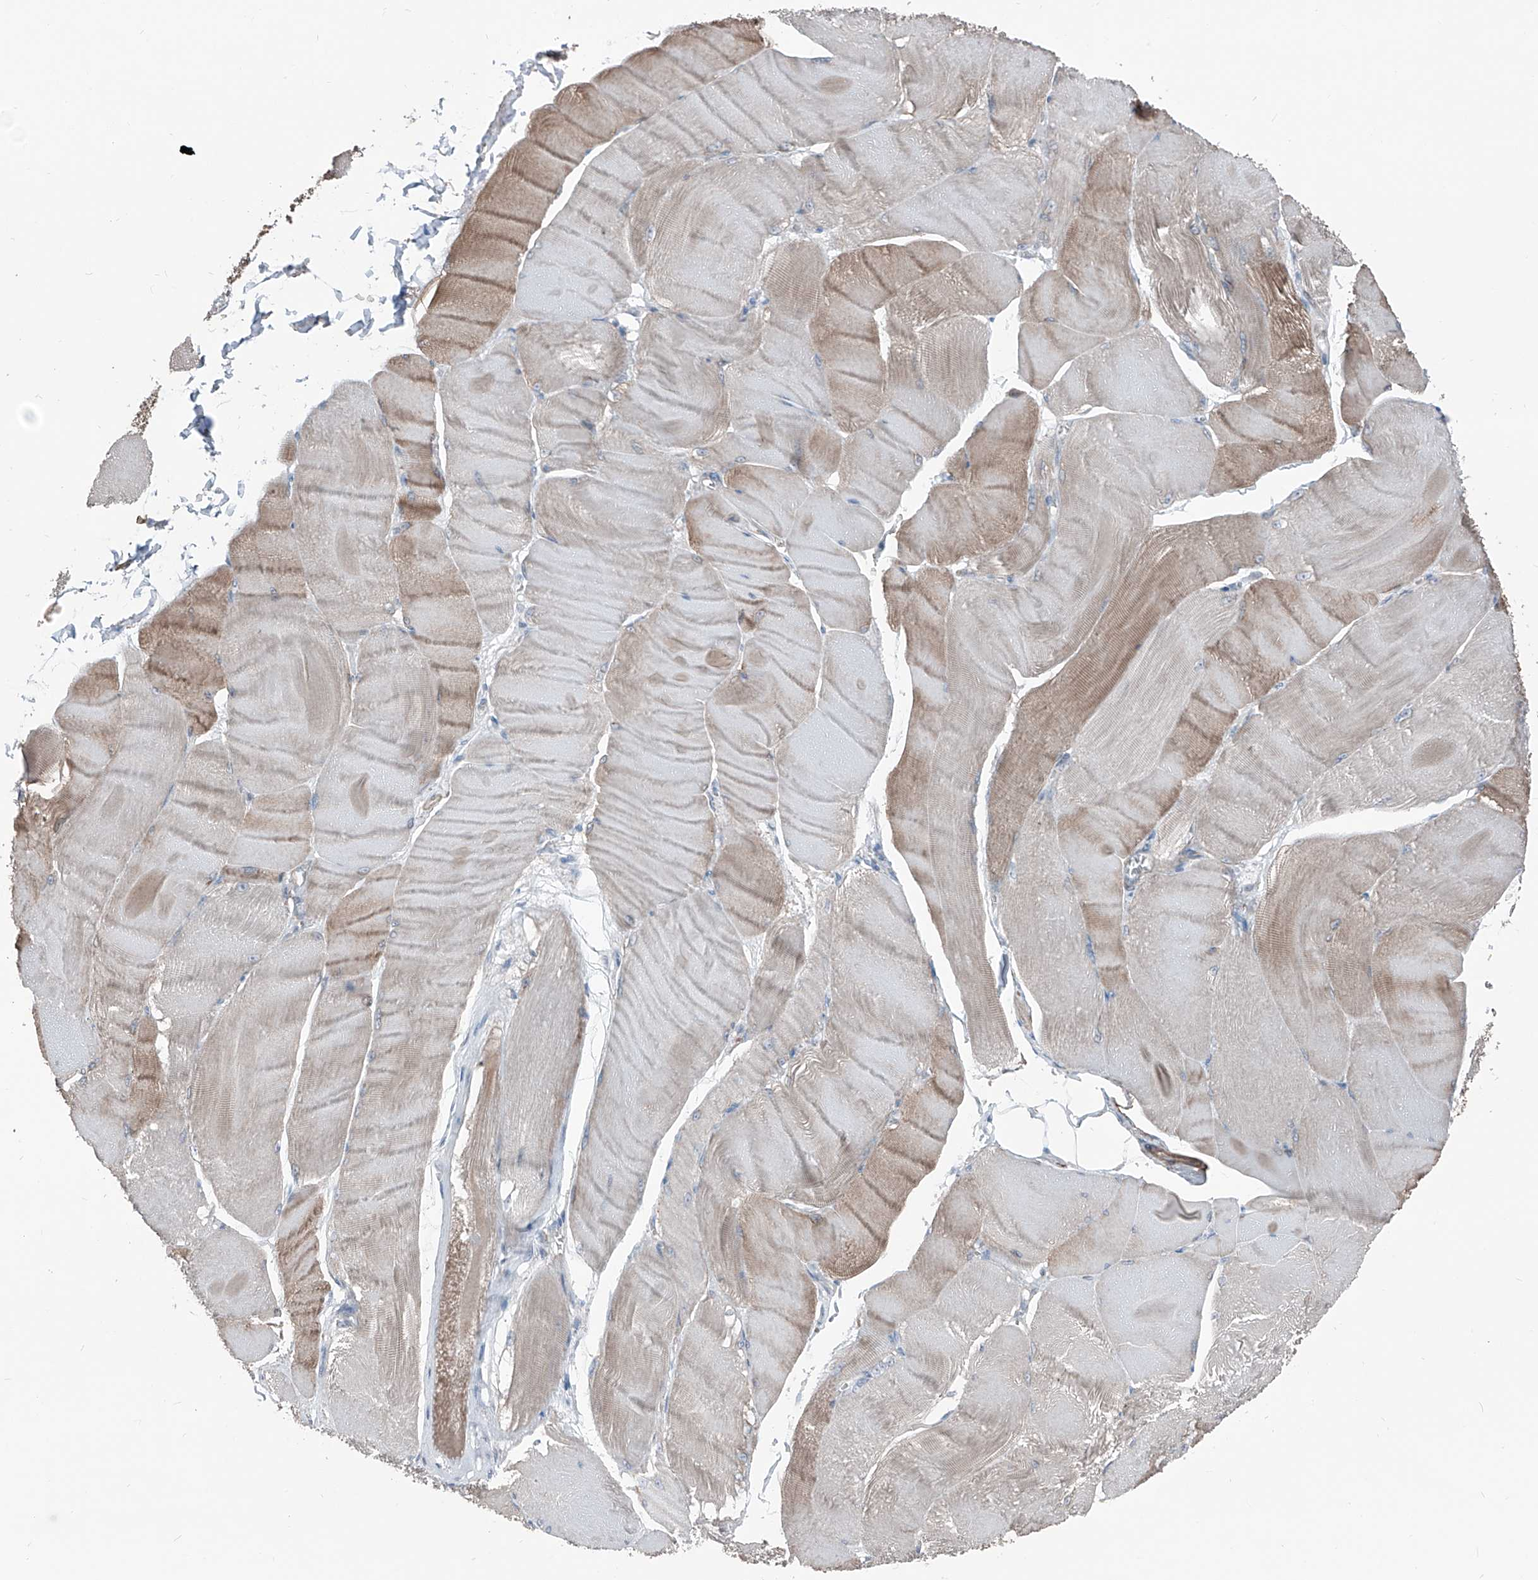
{"staining": {"intensity": "moderate", "quantity": "25%-75%", "location": "cytoplasmic/membranous"}, "tissue": "skeletal muscle", "cell_type": "Myocytes", "image_type": "normal", "snomed": [{"axis": "morphology", "description": "Normal tissue, NOS"}, {"axis": "morphology", "description": "Basal cell carcinoma"}, {"axis": "topography", "description": "Skeletal muscle"}], "caption": "This micrograph reveals immunohistochemistry staining of normal skeletal muscle, with medium moderate cytoplasmic/membranous positivity in about 25%-75% of myocytes.", "gene": "HSPB11", "patient": {"sex": "female", "age": 64}}